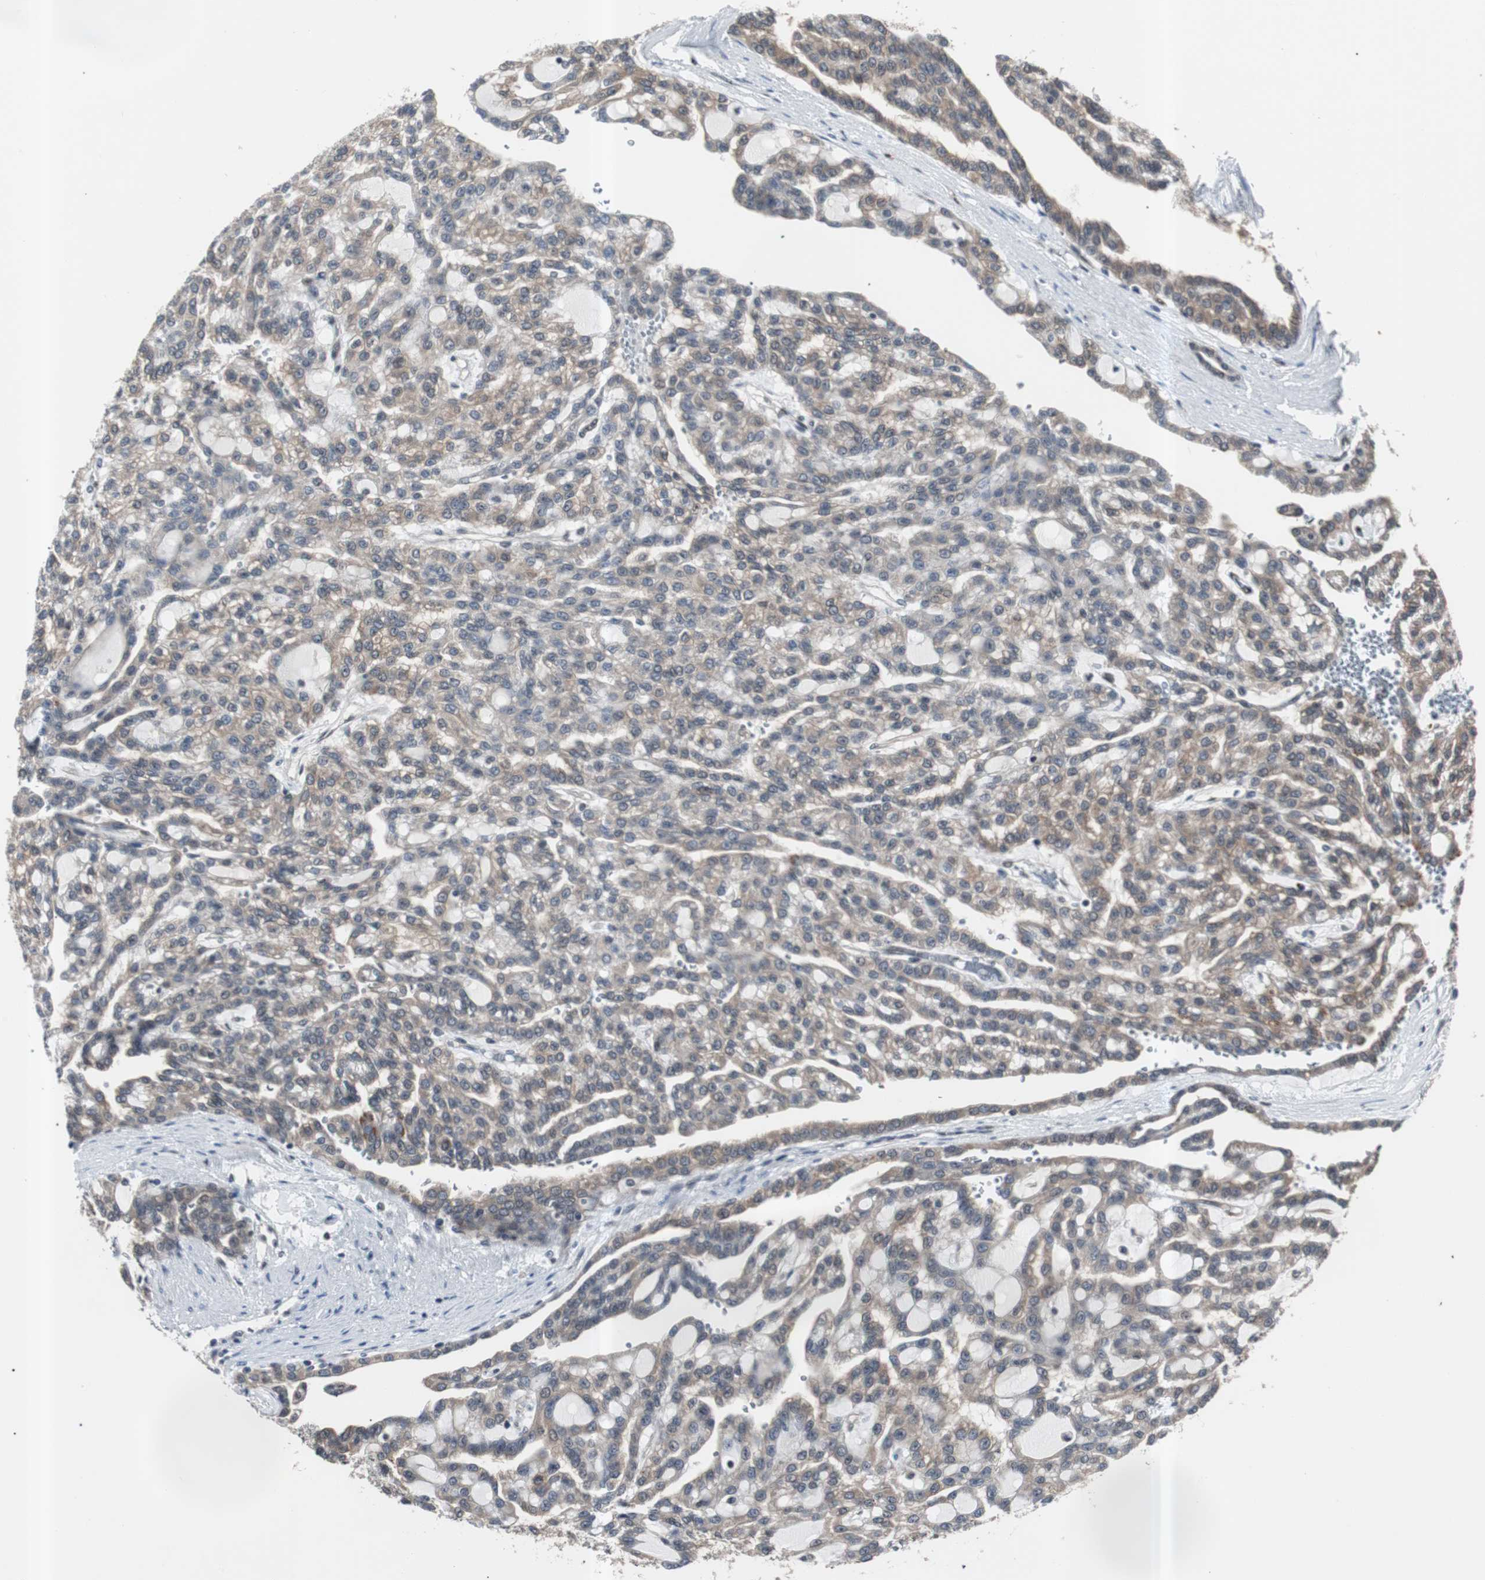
{"staining": {"intensity": "weak", "quantity": ">75%", "location": "cytoplasmic/membranous"}, "tissue": "renal cancer", "cell_type": "Tumor cells", "image_type": "cancer", "snomed": [{"axis": "morphology", "description": "Adenocarcinoma, NOS"}, {"axis": "topography", "description": "Kidney"}], "caption": "The immunohistochemical stain shows weak cytoplasmic/membranous expression in tumor cells of adenocarcinoma (renal) tissue. (DAB (3,3'-diaminobenzidine) IHC with brightfield microscopy, high magnification).", "gene": "SMAD1", "patient": {"sex": "male", "age": 63}}